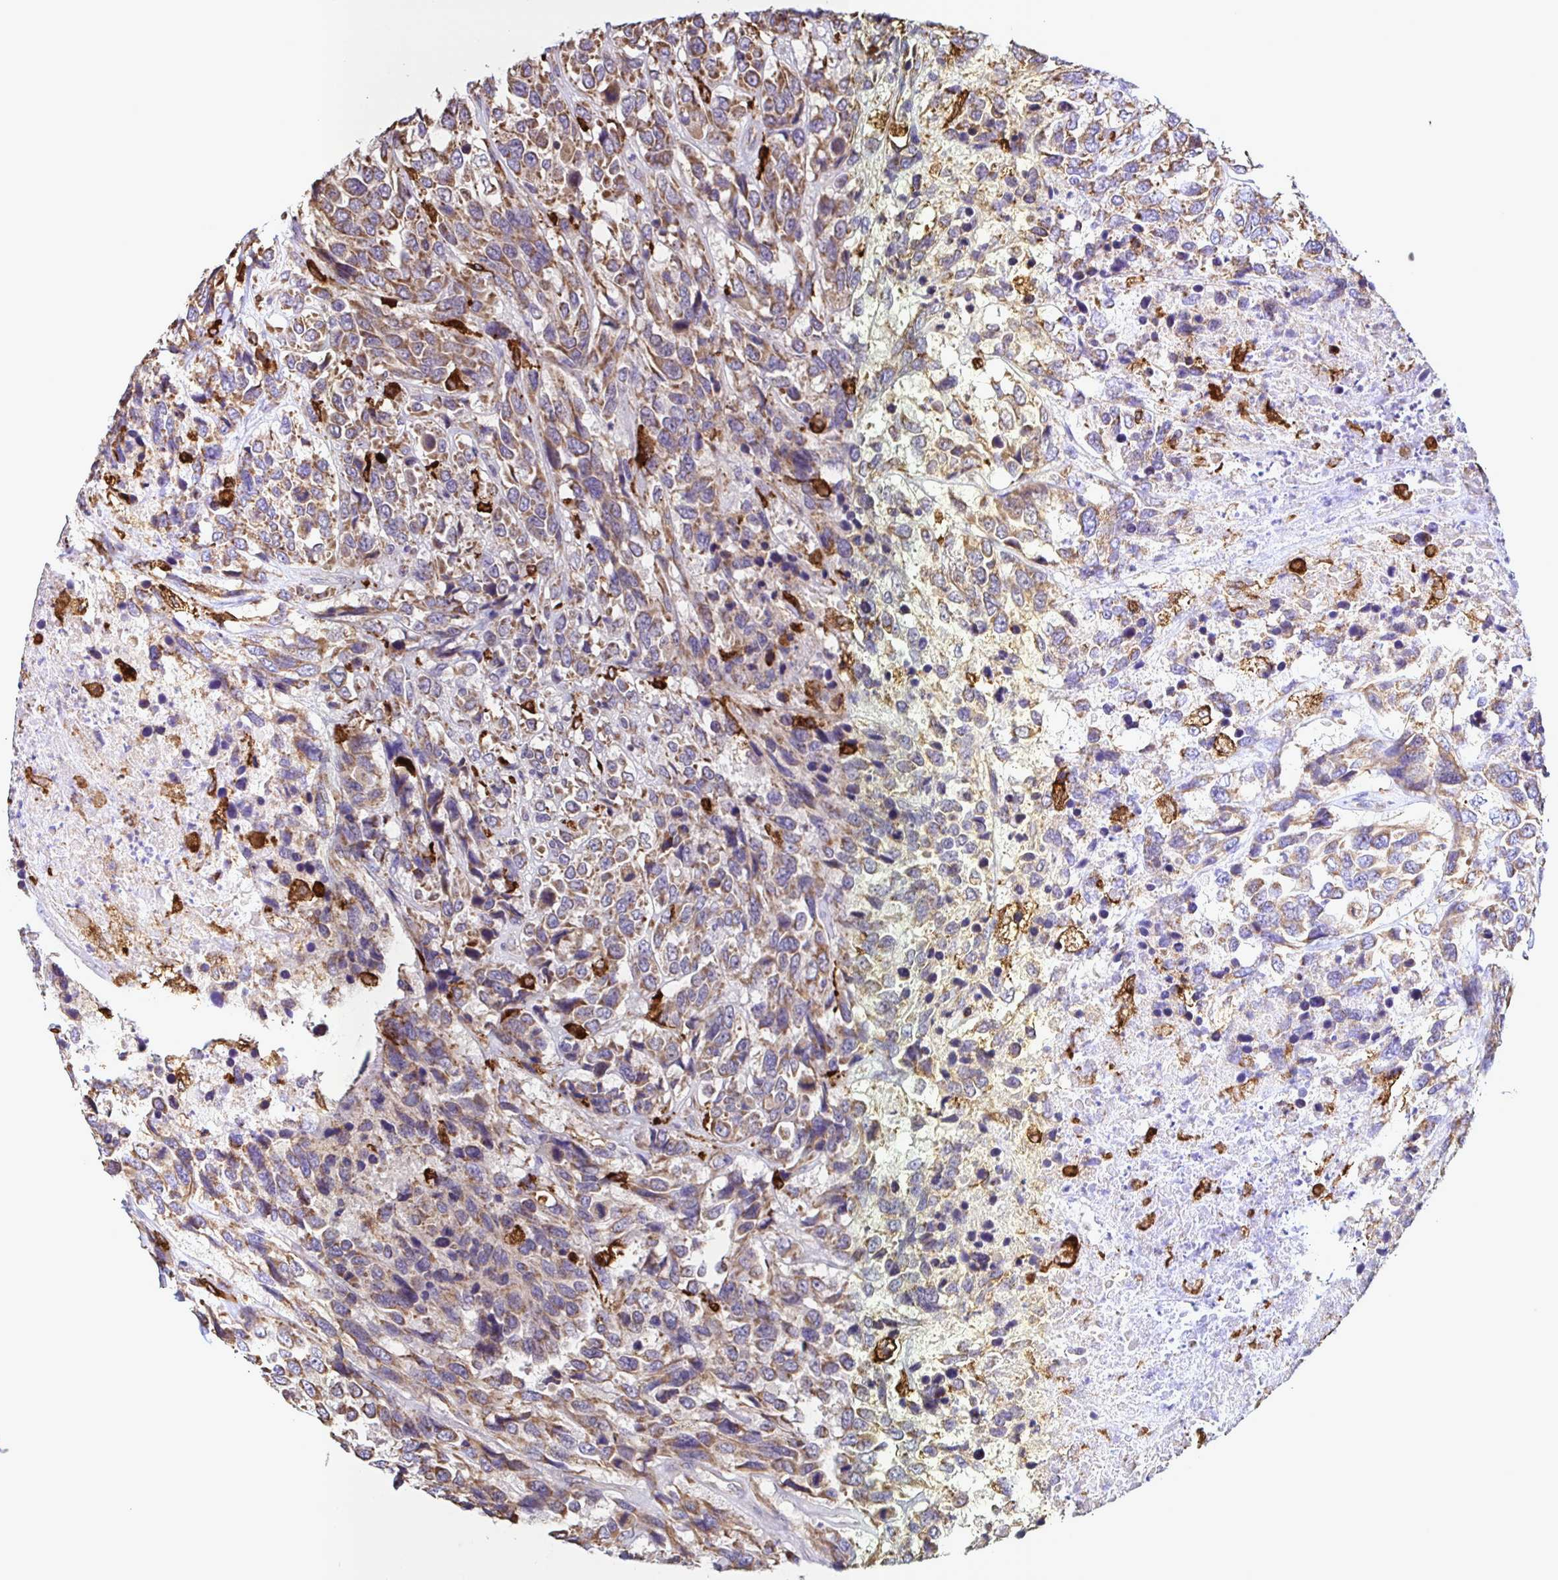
{"staining": {"intensity": "moderate", "quantity": ">75%", "location": "cytoplasmic/membranous"}, "tissue": "urothelial cancer", "cell_type": "Tumor cells", "image_type": "cancer", "snomed": [{"axis": "morphology", "description": "Urothelial carcinoma, High grade"}, {"axis": "topography", "description": "Urinary bladder"}], "caption": "Urothelial carcinoma (high-grade) stained for a protein shows moderate cytoplasmic/membranous positivity in tumor cells.", "gene": "MSR1", "patient": {"sex": "female", "age": 70}}